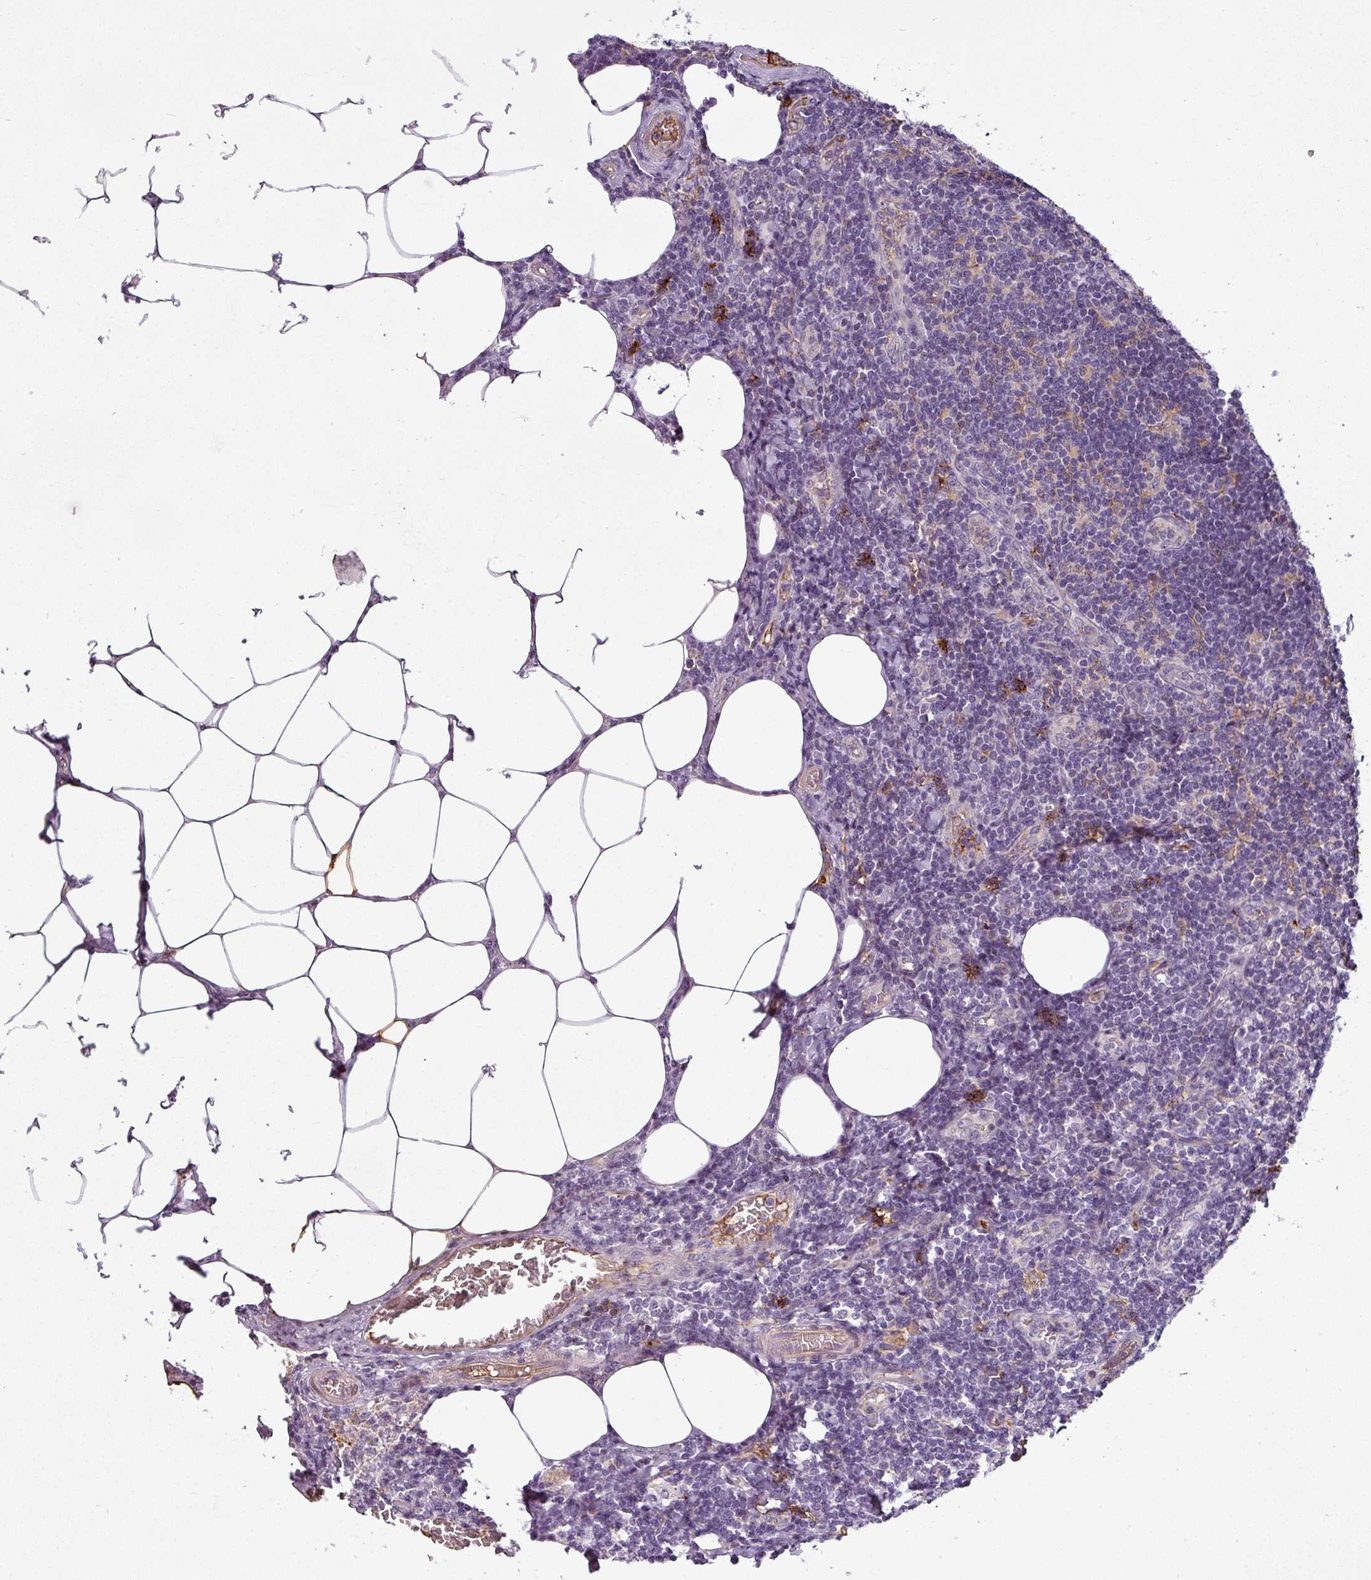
{"staining": {"intensity": "negative", "quantity": "none", "location": "none"}, "tissue": "lymph node", "cell_type": "Germinal center cells", "image_type": "normal", "snomed": [{"axis": "morphology", "description": "Normal tissue, NOS"}, {"axis": "topography", "description": "Lymph node"}], "caption": "This is an immunohistochemistry (IHC) micrograph of benign lymph node. There is no positivity in germinal center cells.", "gene": "APOC1", "patient": {"sex": "female", "age": 59}}